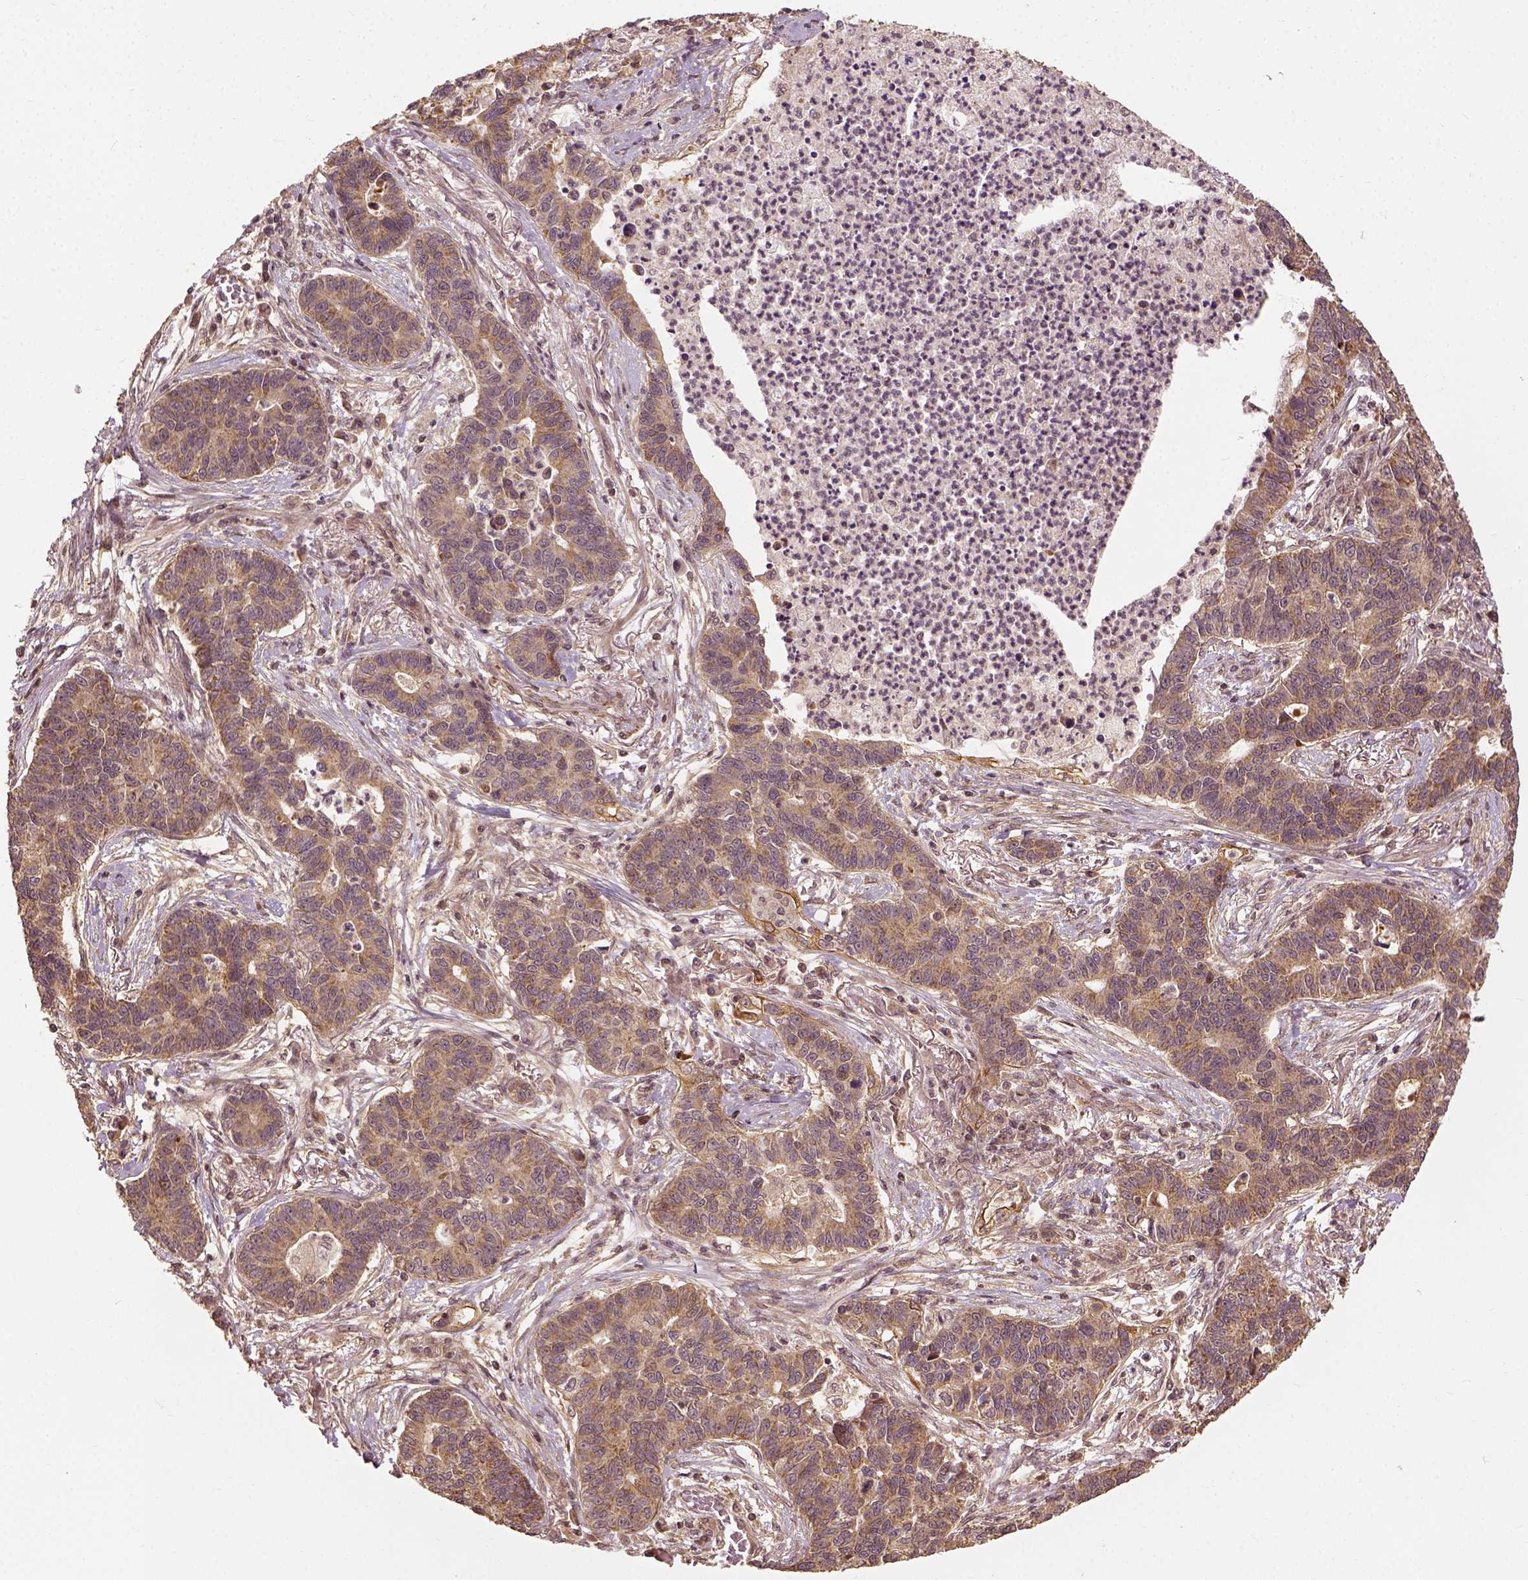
{"staining": {"intensity": "weak", "quantity": ">75%", "location": "cytoplasmic/membranous"}, "tissue": "lung cancer", "cell_type": "Tumor cells", "image_type": "cancer", "snomed": [{"axis": "morphology", "description": "Adenocarcinoma, NOS"}, {"axis": "topography", "description": "Lung"}], "caption": "Protein staining of lung cancer tissue shows weak cytoplasmic/membranous positivity in approximately >75% of tumor cells.", "gene": "VEGFA", "patient": {"sex": "female", "age": 57}}